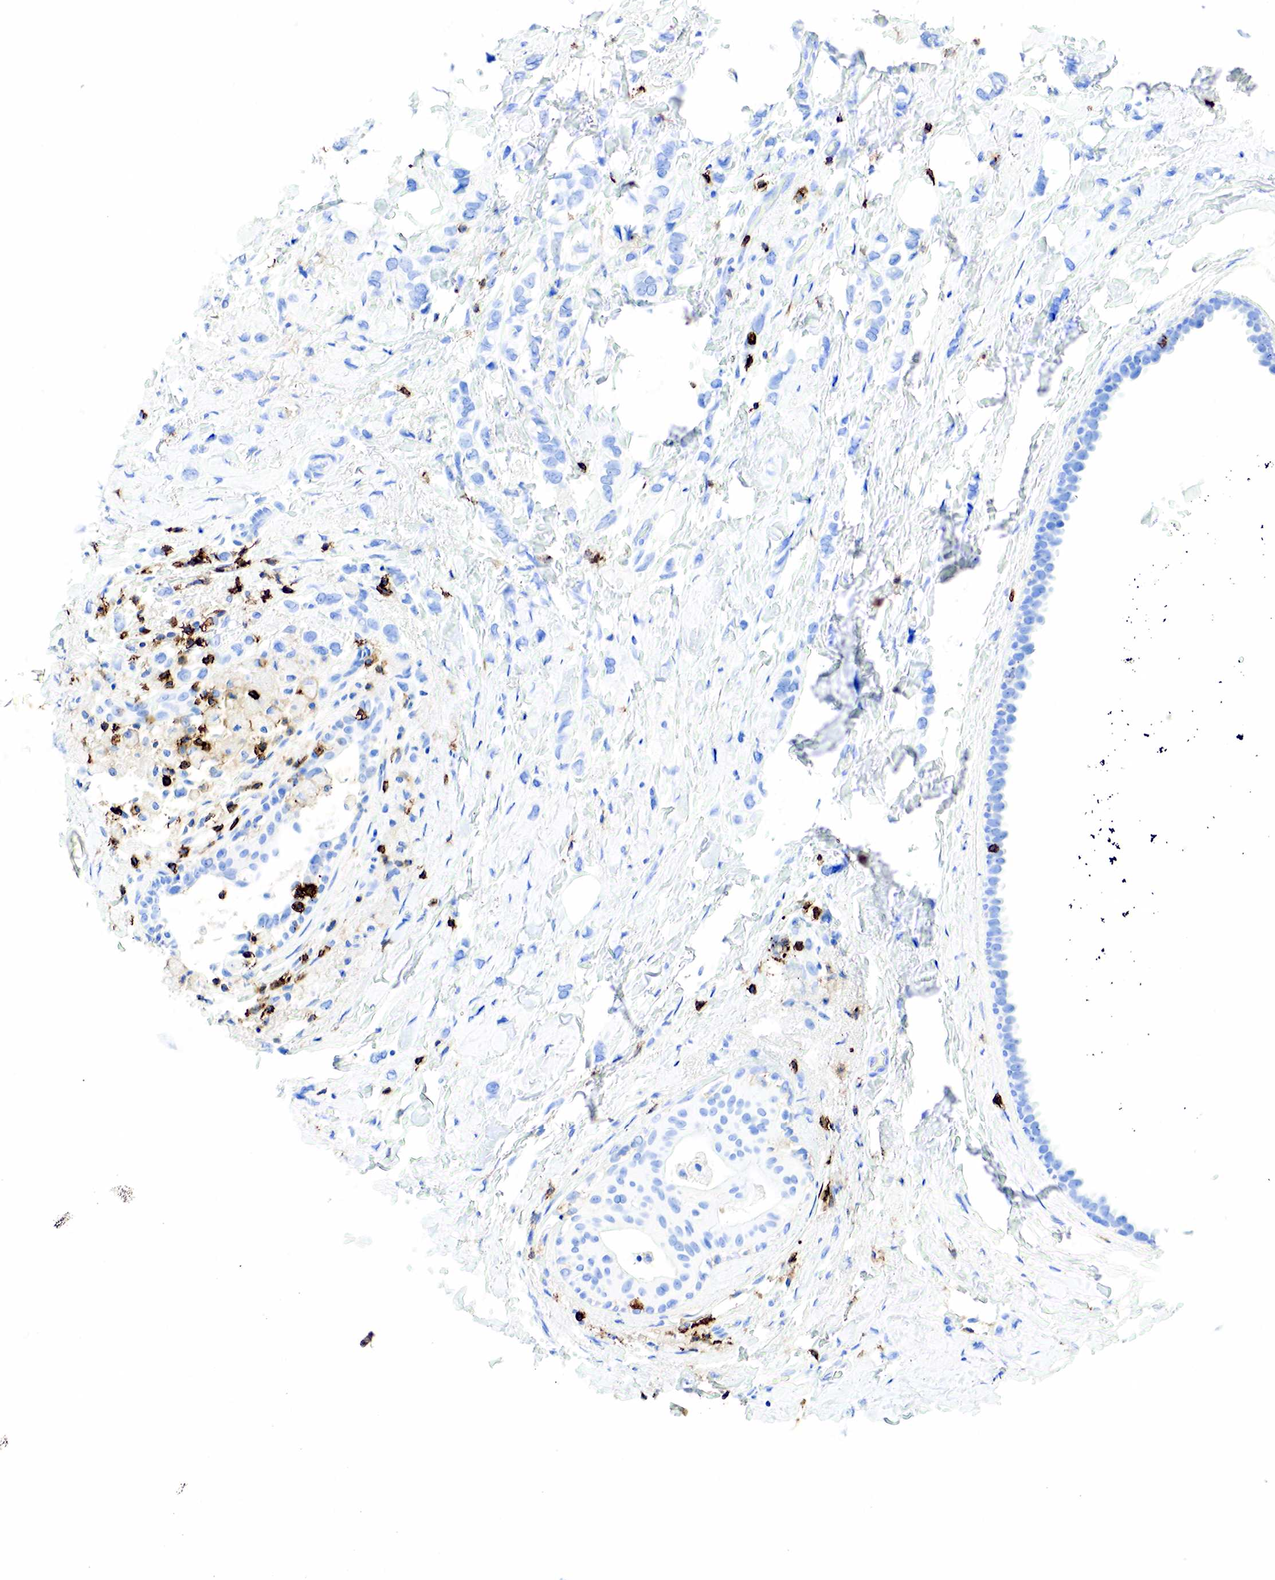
{"staining": {"intensity": "negative", "quantity": "none", "location": "none"}, "tissue": "breast cancer", "cell_type": "Tumor cells", "image_type": "cancer", "snomed": [{"axis": "morphology", "description": "Duct carcinoma"}, {"axis": "topography", "description": "Breast"}], "caption": "Intraductal carcinoma (breast) was stained to show a protein in brown. There is no significant positivity in tumor cells.", "gene": "PTPRC", "patient": {"sex": "female", "age": 72}}